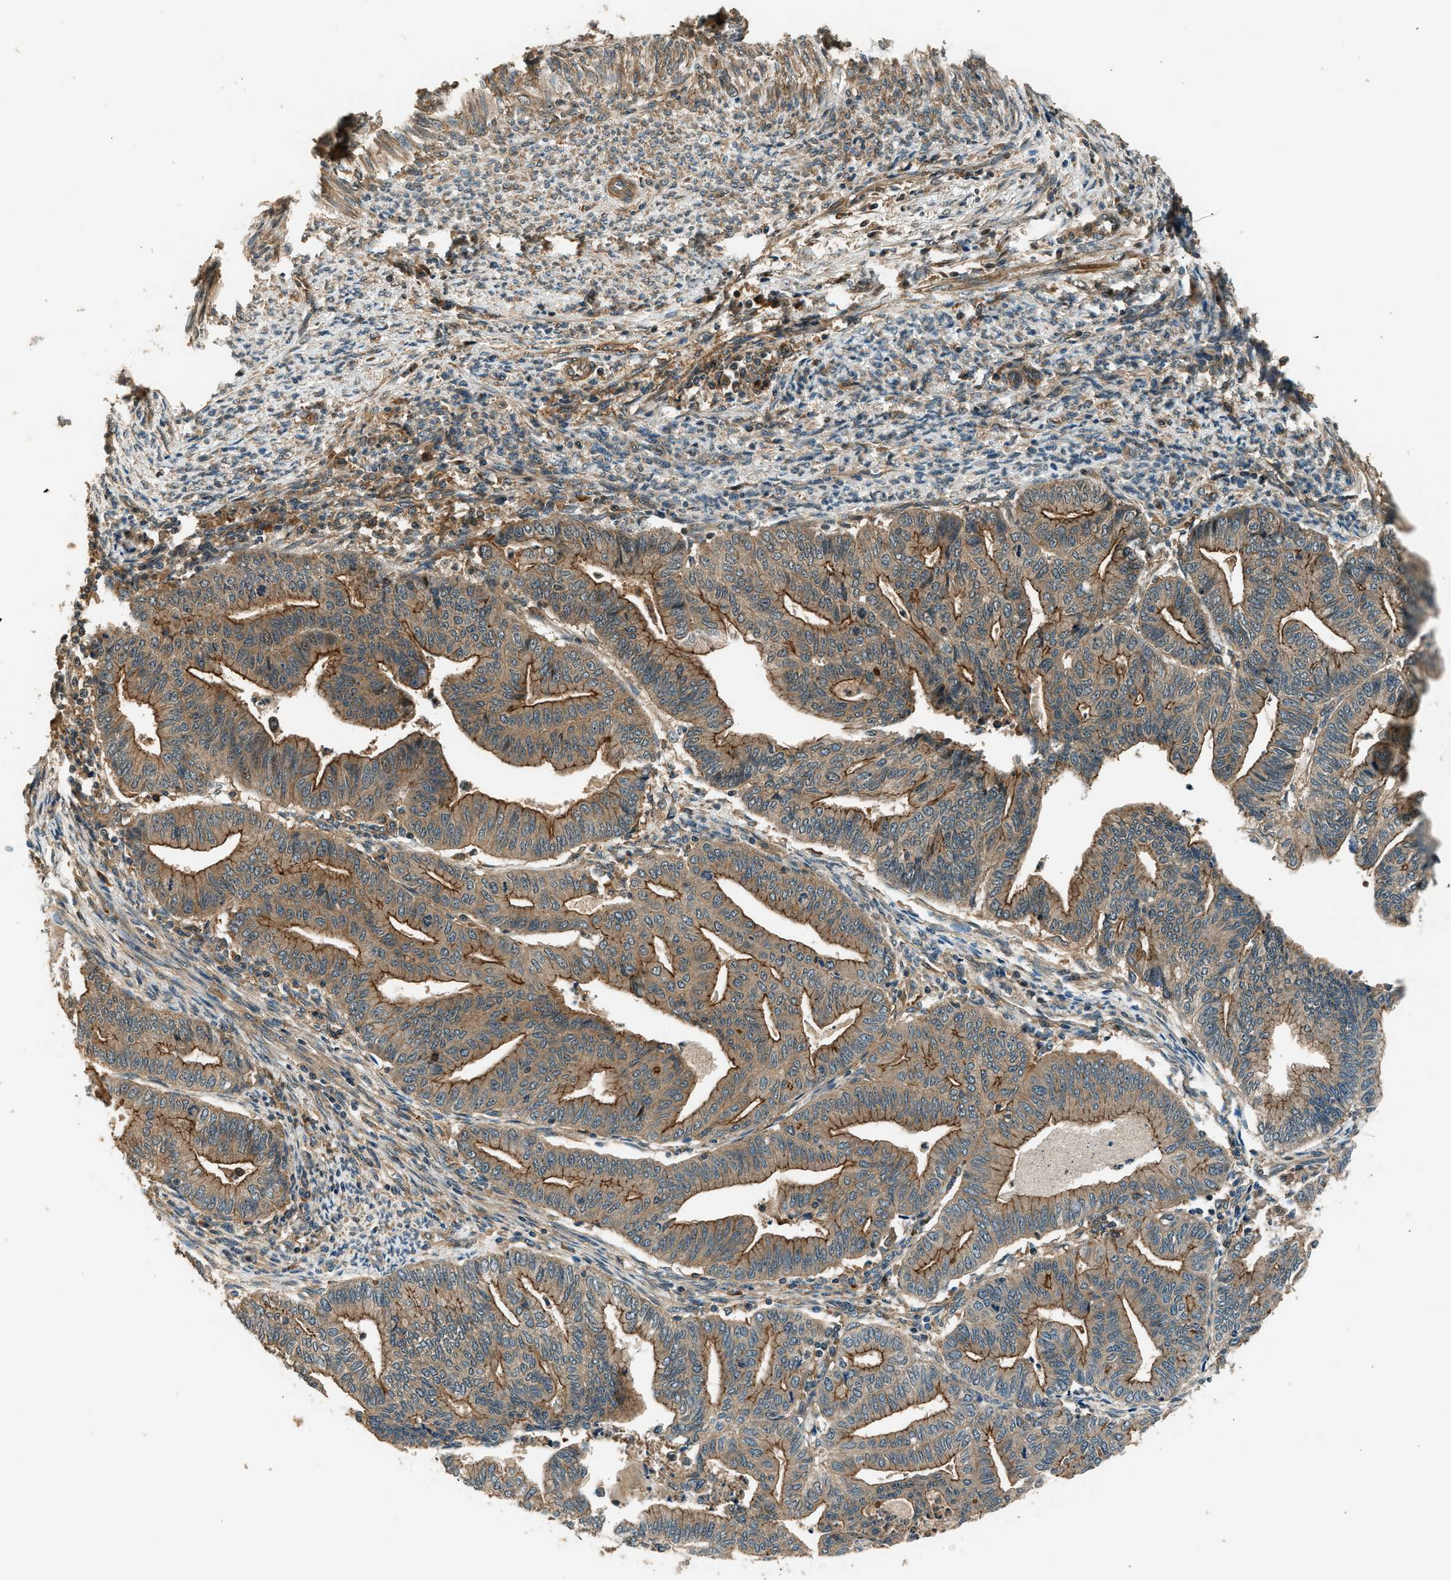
{"staining": {"intensity": "strong", "quantity": "25%-75%", "location": "cytoplasmic/membranous"}, "tissue": "endometrial cancer", "cell_type": "Tumor cells", "image_type": "cancer", "snomed": [{"axis": "morphology", "description": "Adenocarcinoma, NOS"}, {"axis": "topography", "description": "Endometrium"}], "caption": "Approximately 25%-75% of tumor cells in adenocarcinoma (endometrial) reveal strong cytoplasmic/membranous protein expression as visualized by brown immunohistochemical staining.", "gene": "ARHGEF11", "patient": {"sex": "female", "age": 79}}